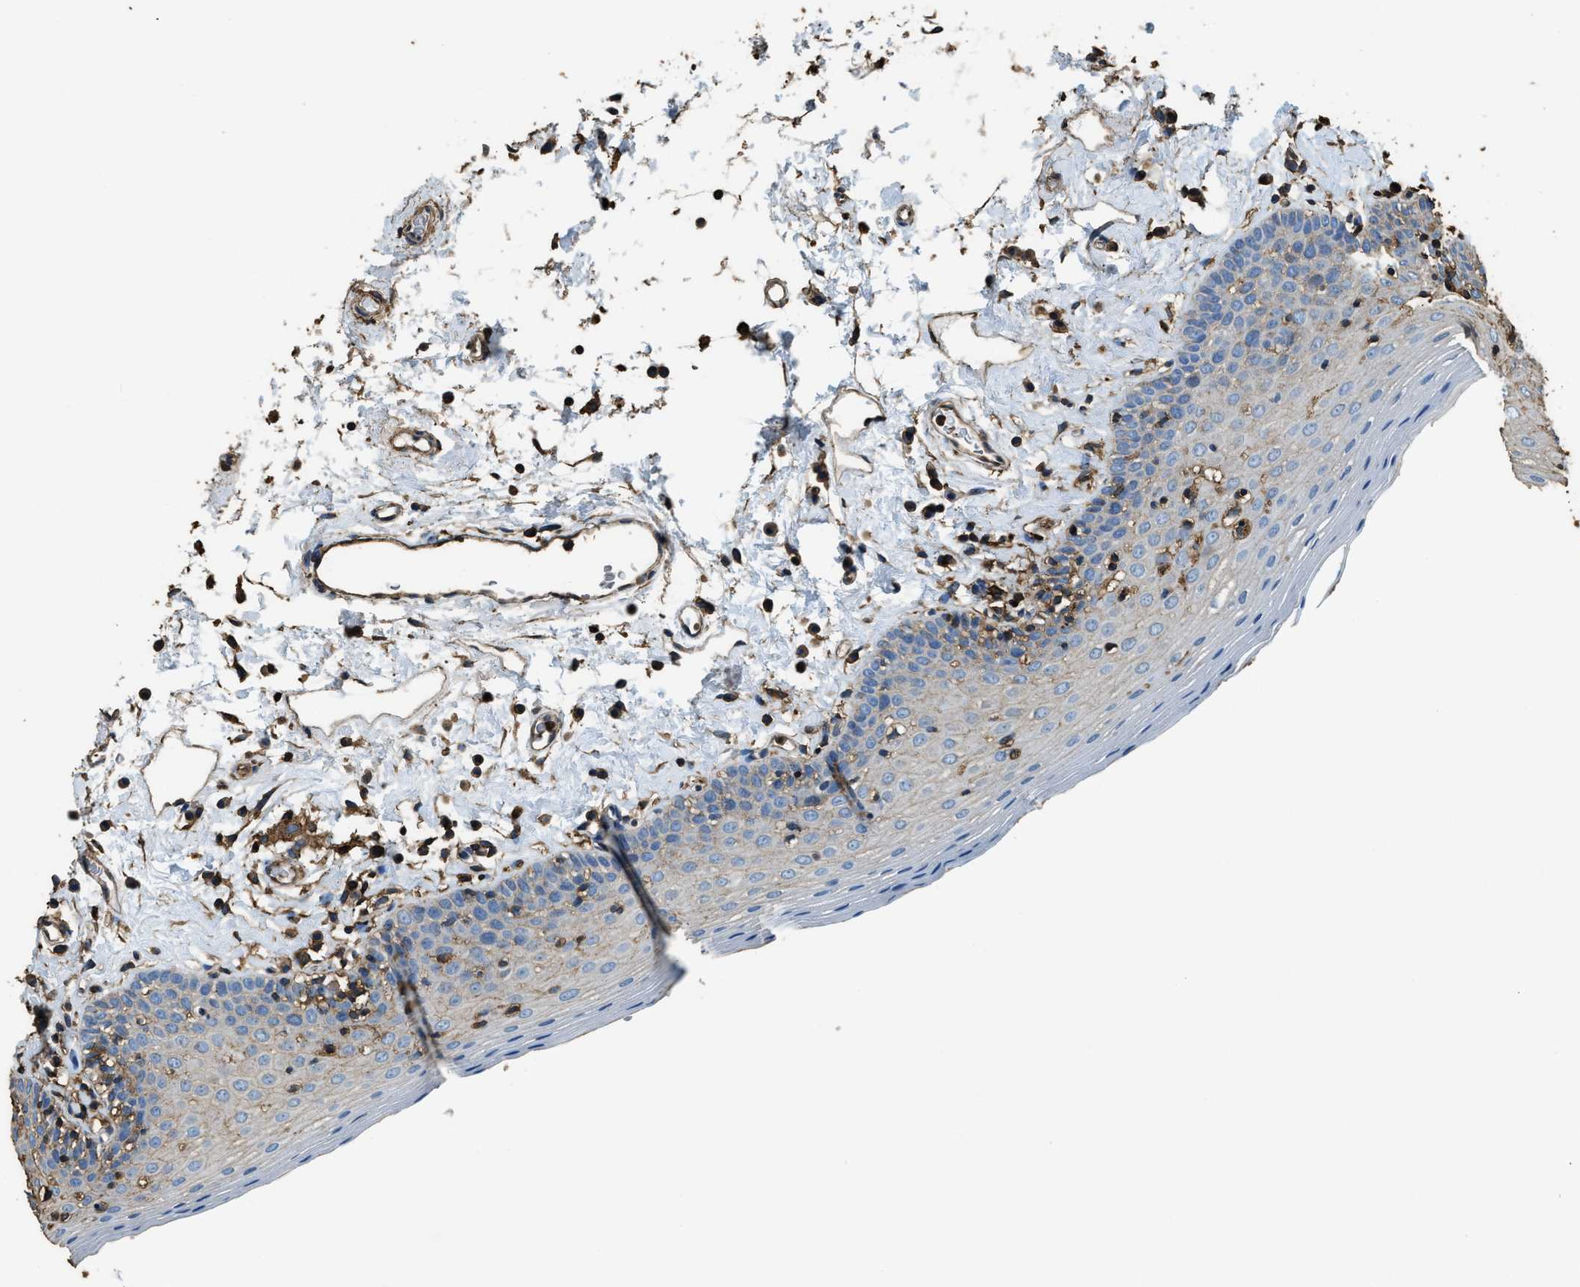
{"staining": {"intensity": "weak", "quantity": "<25%", "location": "cytoplasmic/membranous"}, "tissue": "oral mucosa", "cell_type": "Squamous epithelial cells", "image_type": "normal", "snomed": [{"axis": "morphology", "description": "Normal tissue, NOS"}, {"axis": "topography", "description": "Oral tissue"}], "caption": "Squamous epithelial cells show no significant protein staining in unremarkable oral mucosa. The staining is performed using DAB brown chromogen with nuclei counter-stained in using hematoxylin.", "gene": "ACCS", "patient": {"sex": "male", "age": 66}}